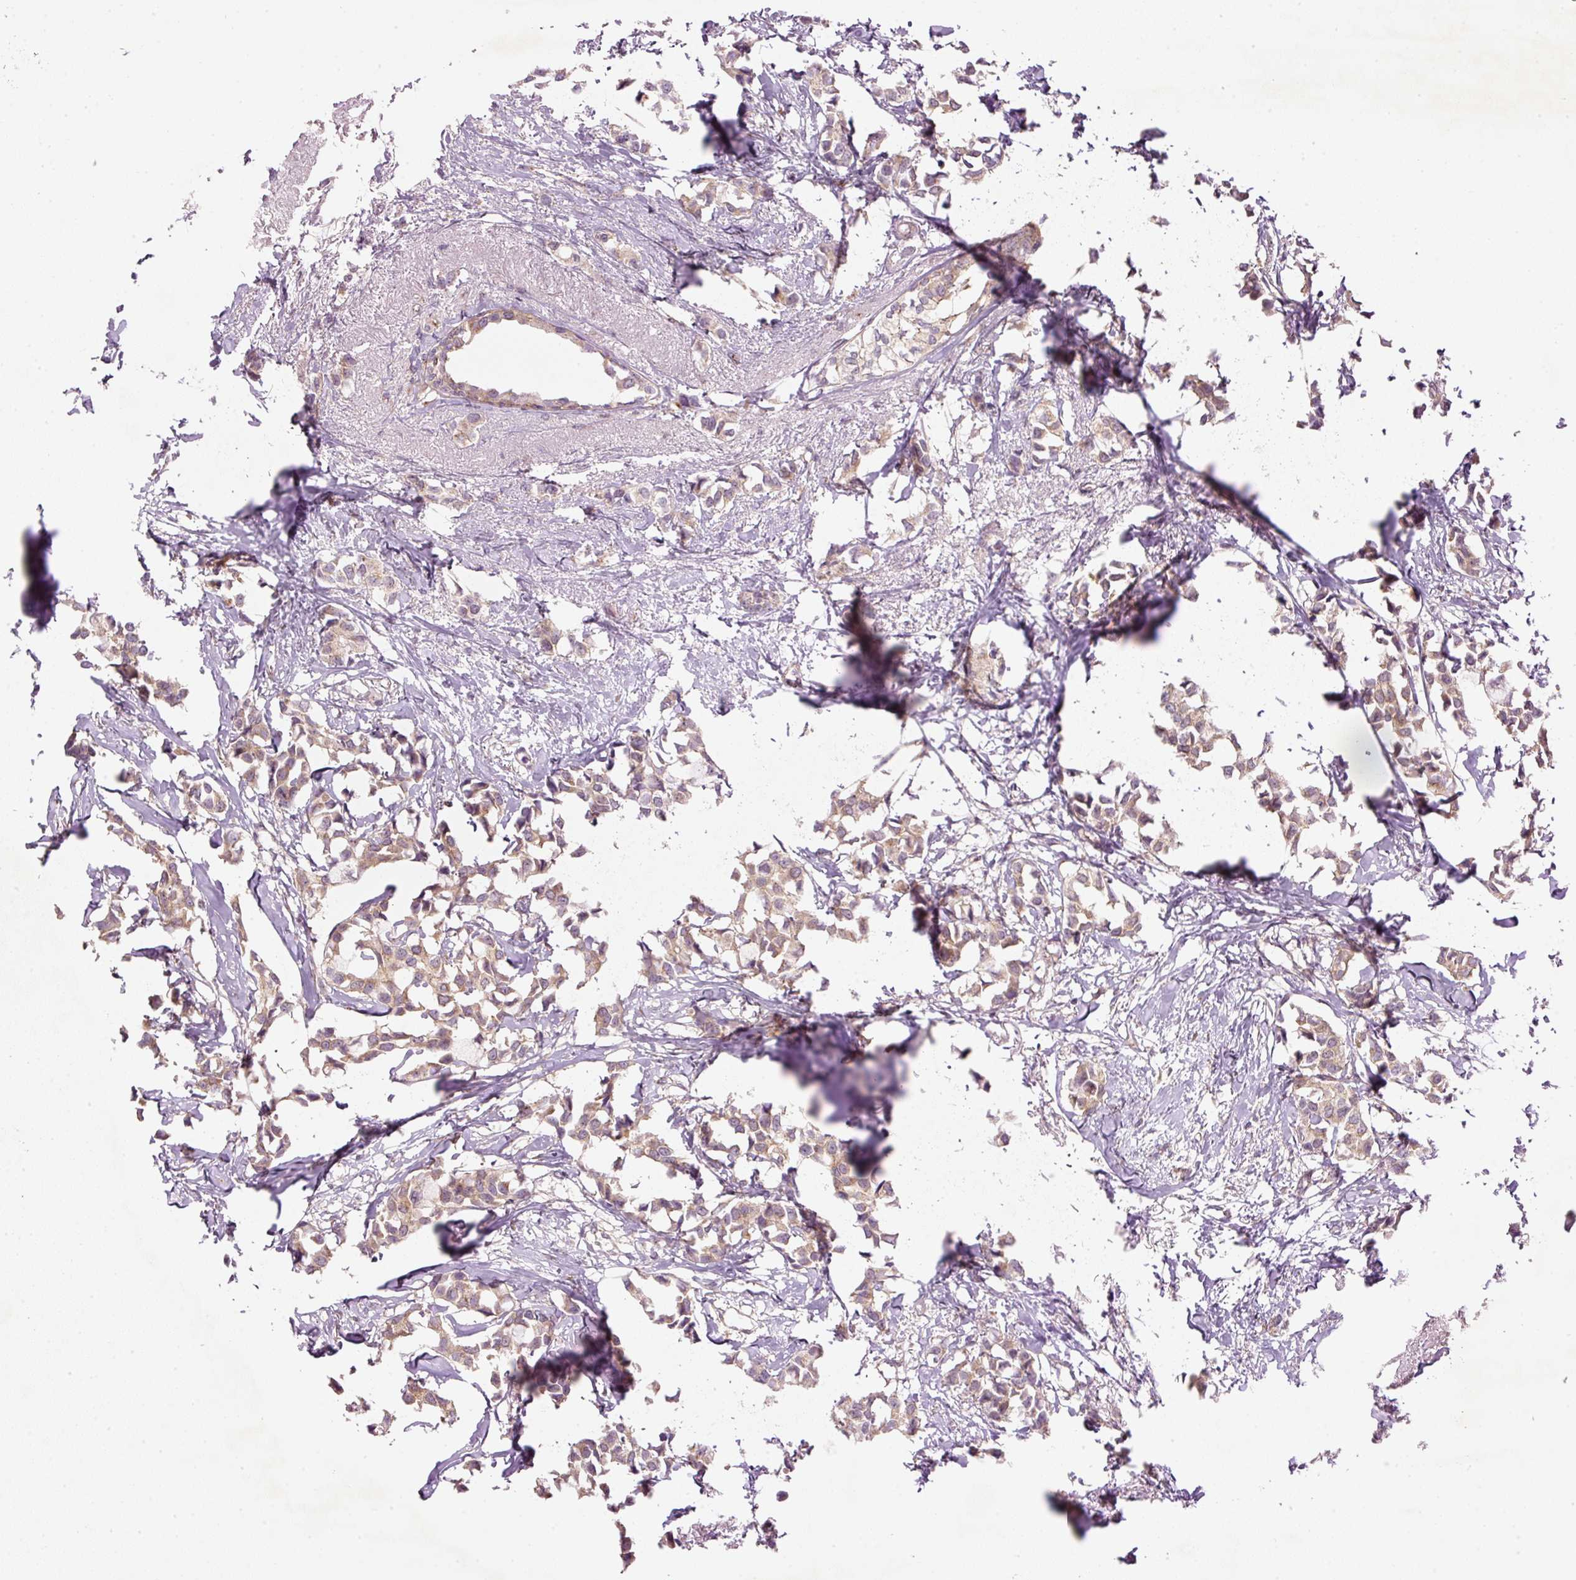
{"staining": {"intensity": "weak", "quantity": ">75%", "location": "cytoplasmic/membranous"}, "tissue": "breast cancer", "cell_type": "Tumor cells", "image_type": "cancer", "snomed": [{"axis": "morphology", "description": "Duct carcinoma"}, {"axis": "topography", "description": "Breast"}], "caption": "Infiltrating ductal carcinoma (breast) was stained to show a protein in brown. There is low levels of weak cytoplasmic/membranous expression in approximately >75% of tumor cells.", "gene": "MZT2B", "patient": {"sex": "female", "age": 73}}